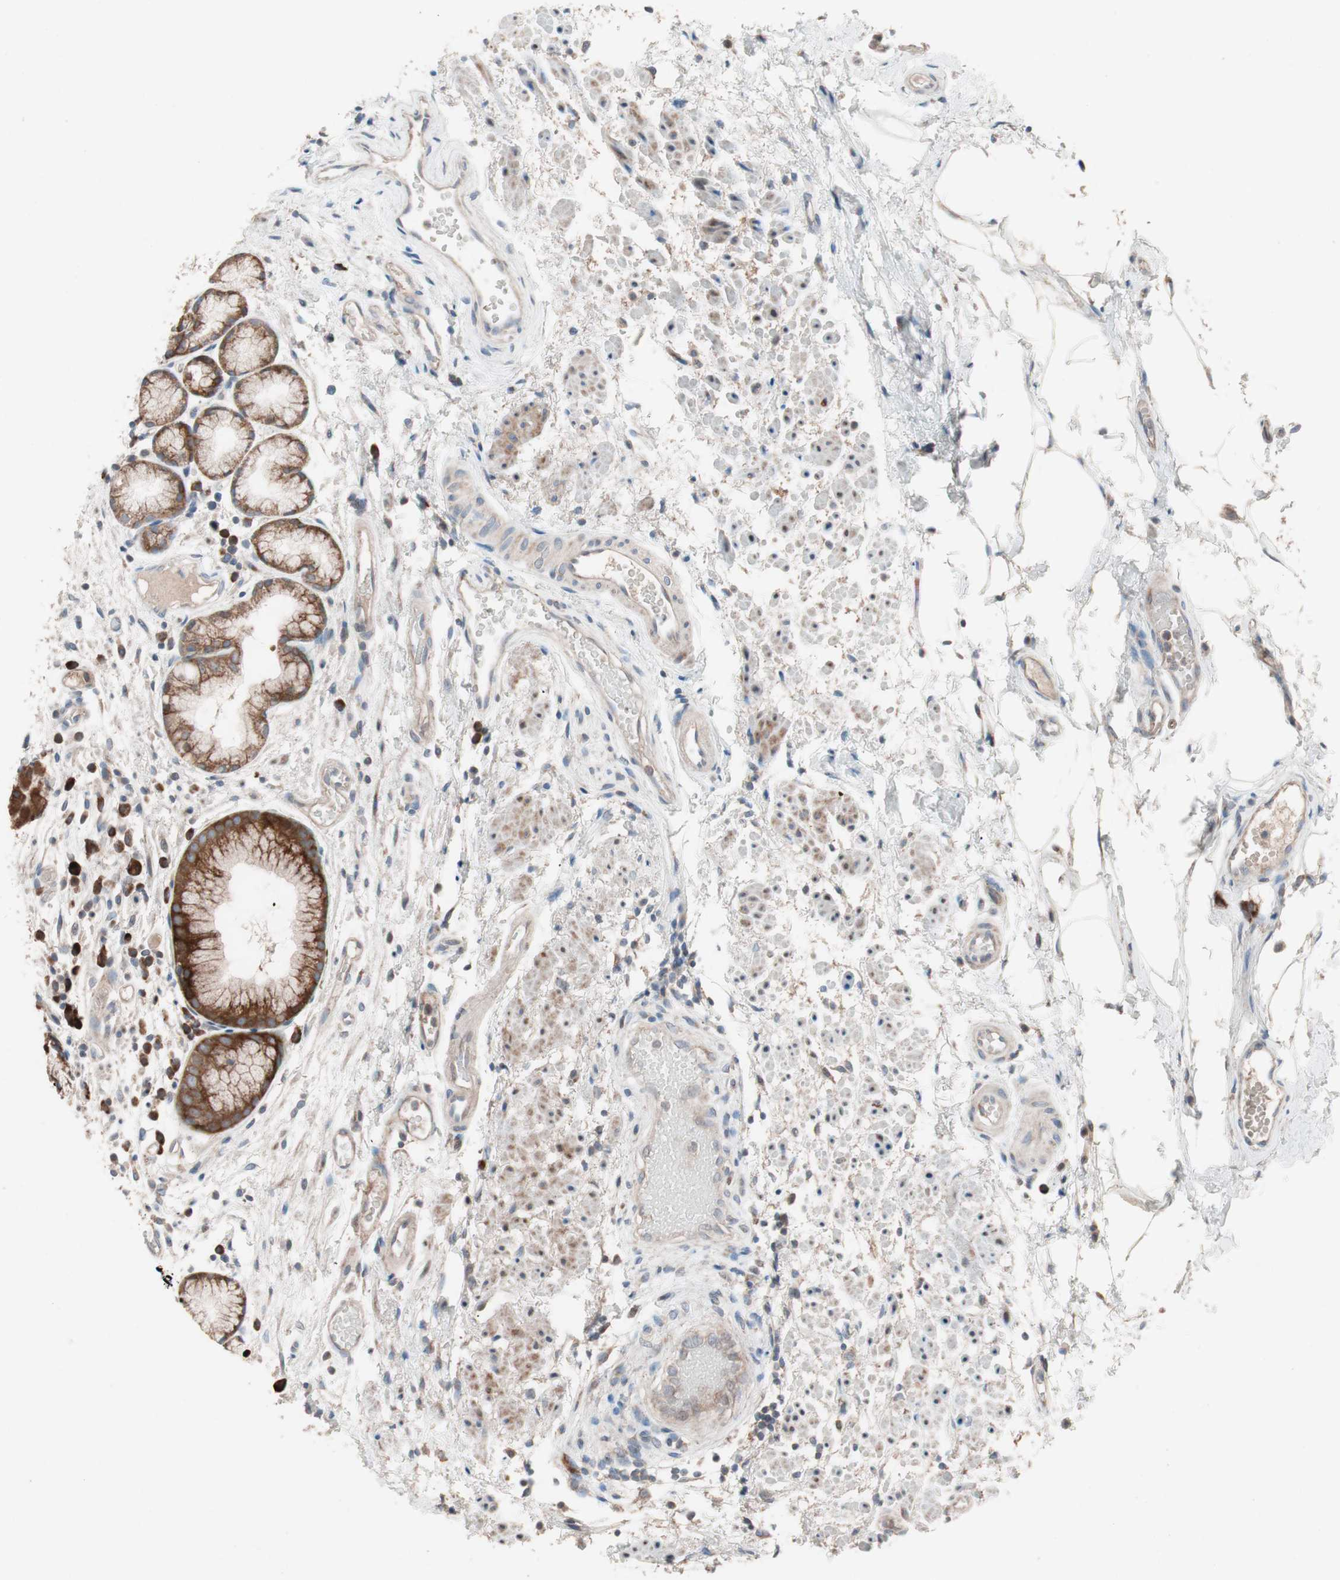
{"staining": {"intensity": "strong", "quantity": ">75%", "location": "cytoplasmic/membranous"}, "tissue": "stomach", "cell_type": "Glandular cells", "image_type": "normal", "snomed": [{"axis": "morphology", "description": "Normal tissue, NOS"}, {"axis": "topography", "description": "Stomach, upper"}], "caption": "The immunohistochemical stain shows strong cytoplasmic/membranous expression in glandular cells of normal stomach. The protein of interest is stained brown, and the nuclei are stained in blue (DAB (3,3'-diaminobenzidine) IHC with brightfield microscopy, high magnification).", "gene": "FAAH", "patient": {"sex": "male", "age": 72}}